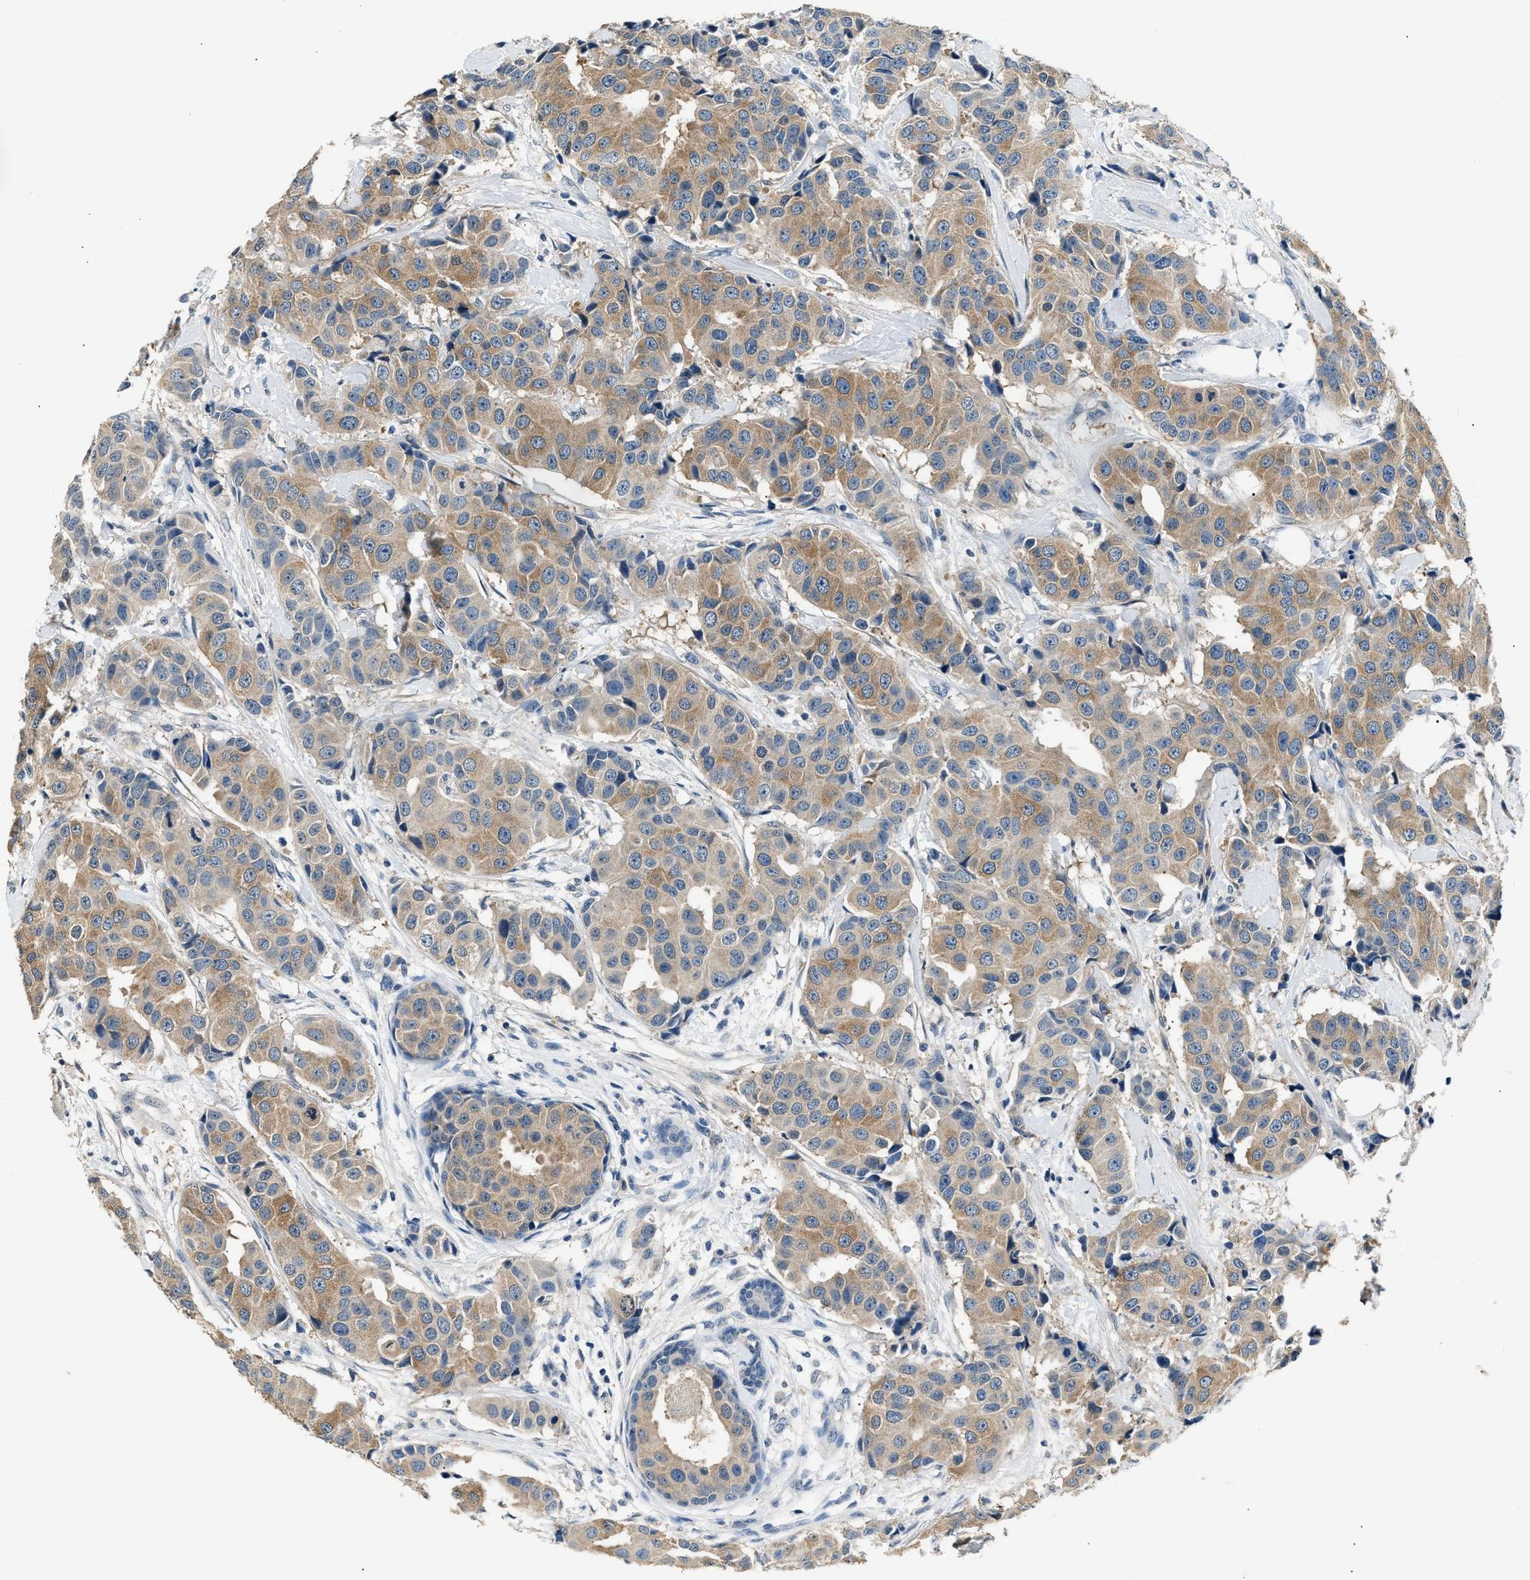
{"staining": {"intensity": "moderate", "quantity": "25%-75%", "location": "cytoplasmic/membranous"}, "tissue": "breast cancer", "cell_type": "Tumor cells", "image_type": "cancer", "snomed": [{"axis": "morphology", "description": "Normal tissue, NOS"}, {"axis": "morphology", "description": "Duct carcinoma"}, {"axis": "topography", "description": "Breast"}], "caption": "Protein staining of breast cancer (intraductal carcinoma) tissue exhibits moderate cytoplasmic/membranous positivity in approximately 25%-75% of tumor cells.", "gene": "INHA", "patient": {"sex": "female", "age": 39}}